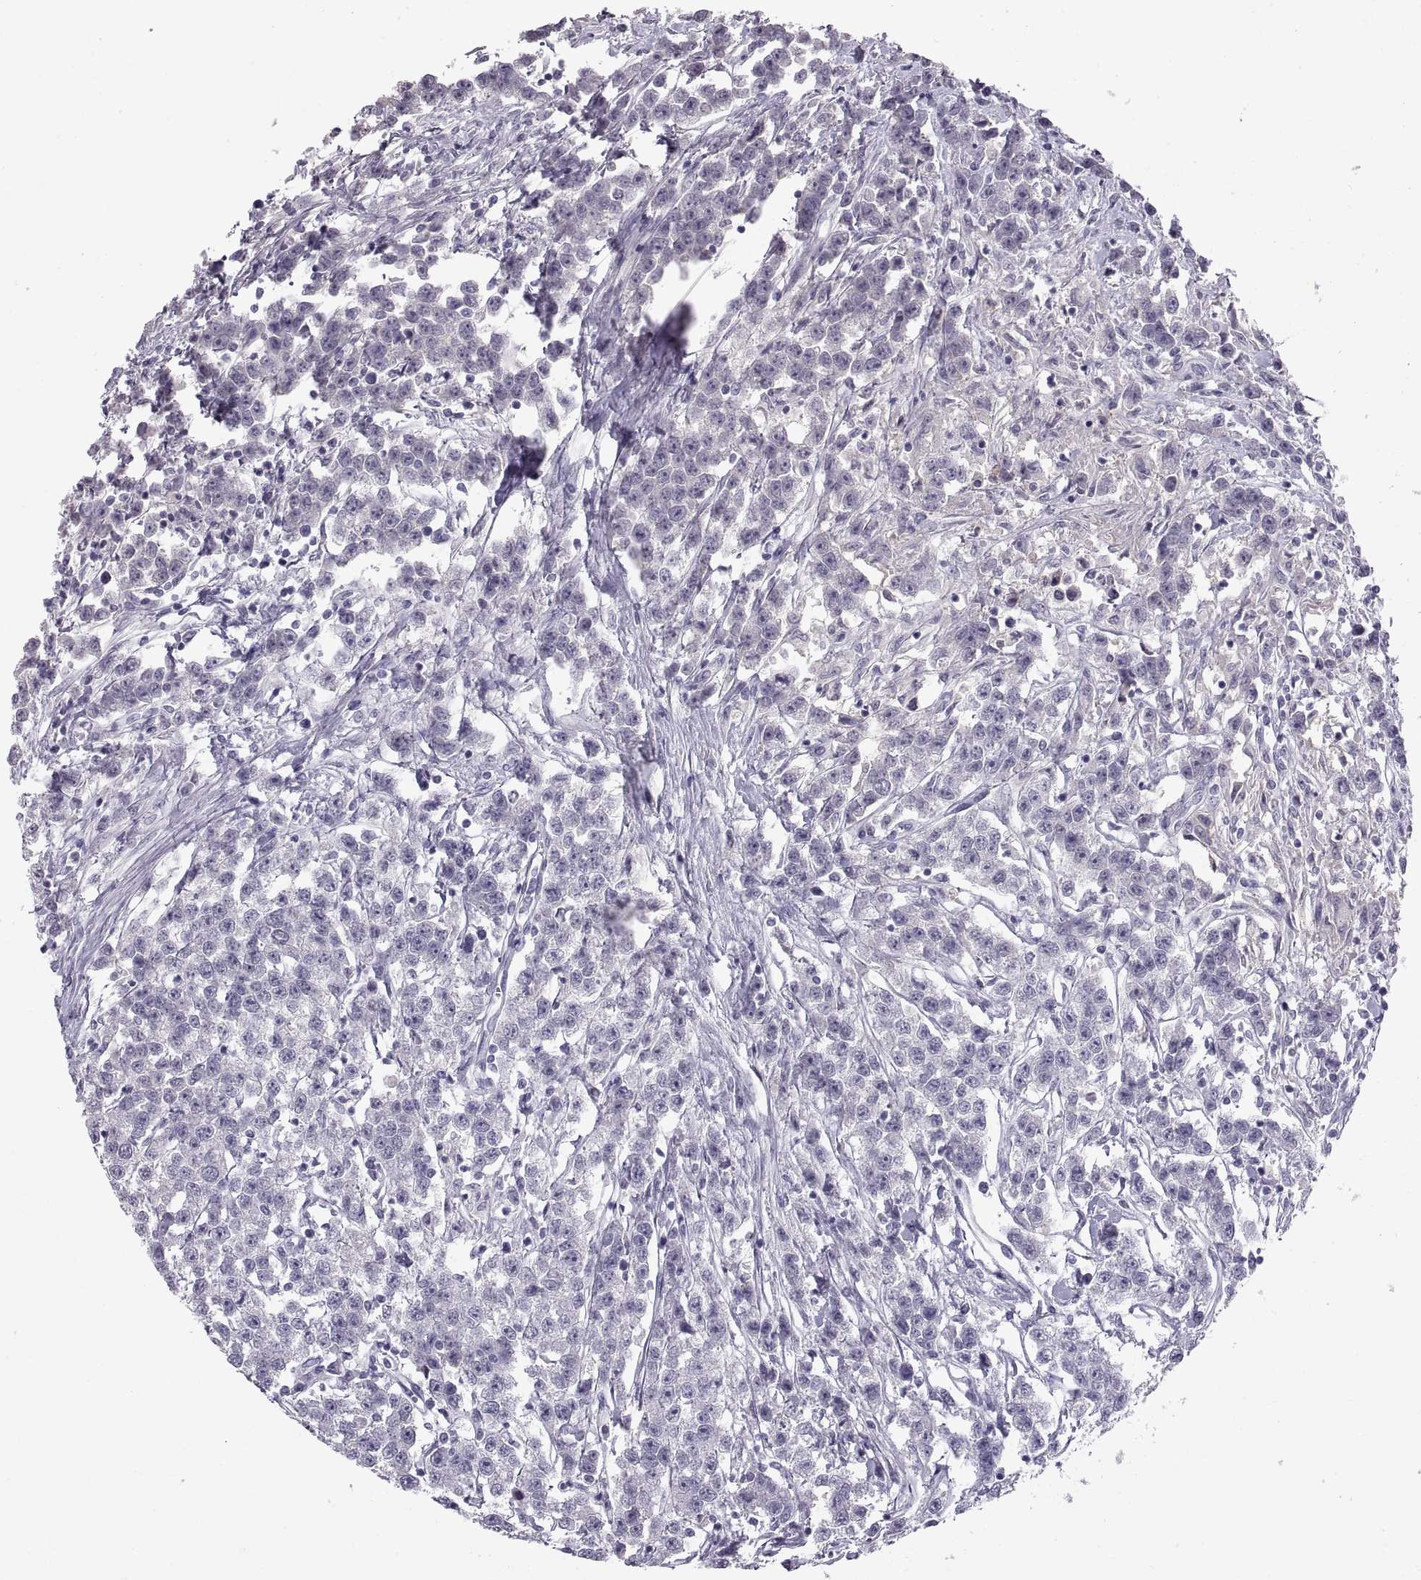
{"staining": {"intensity": "negative", "quantity": "none", "location": "none"}, "tissue": "testis cancer", "cell_type": "Tumor cells", "image_type": "cancer", "snomed": [{"axis": "morphology", "description": "Seminoma, NOS"}, {"axis": "topography", "description": "Testis"}], "caption": "The image shows no staining of tumor cells in testis cancer.", "gene": "SPACDR", "patient": {"sex": "male", "age": 59}}